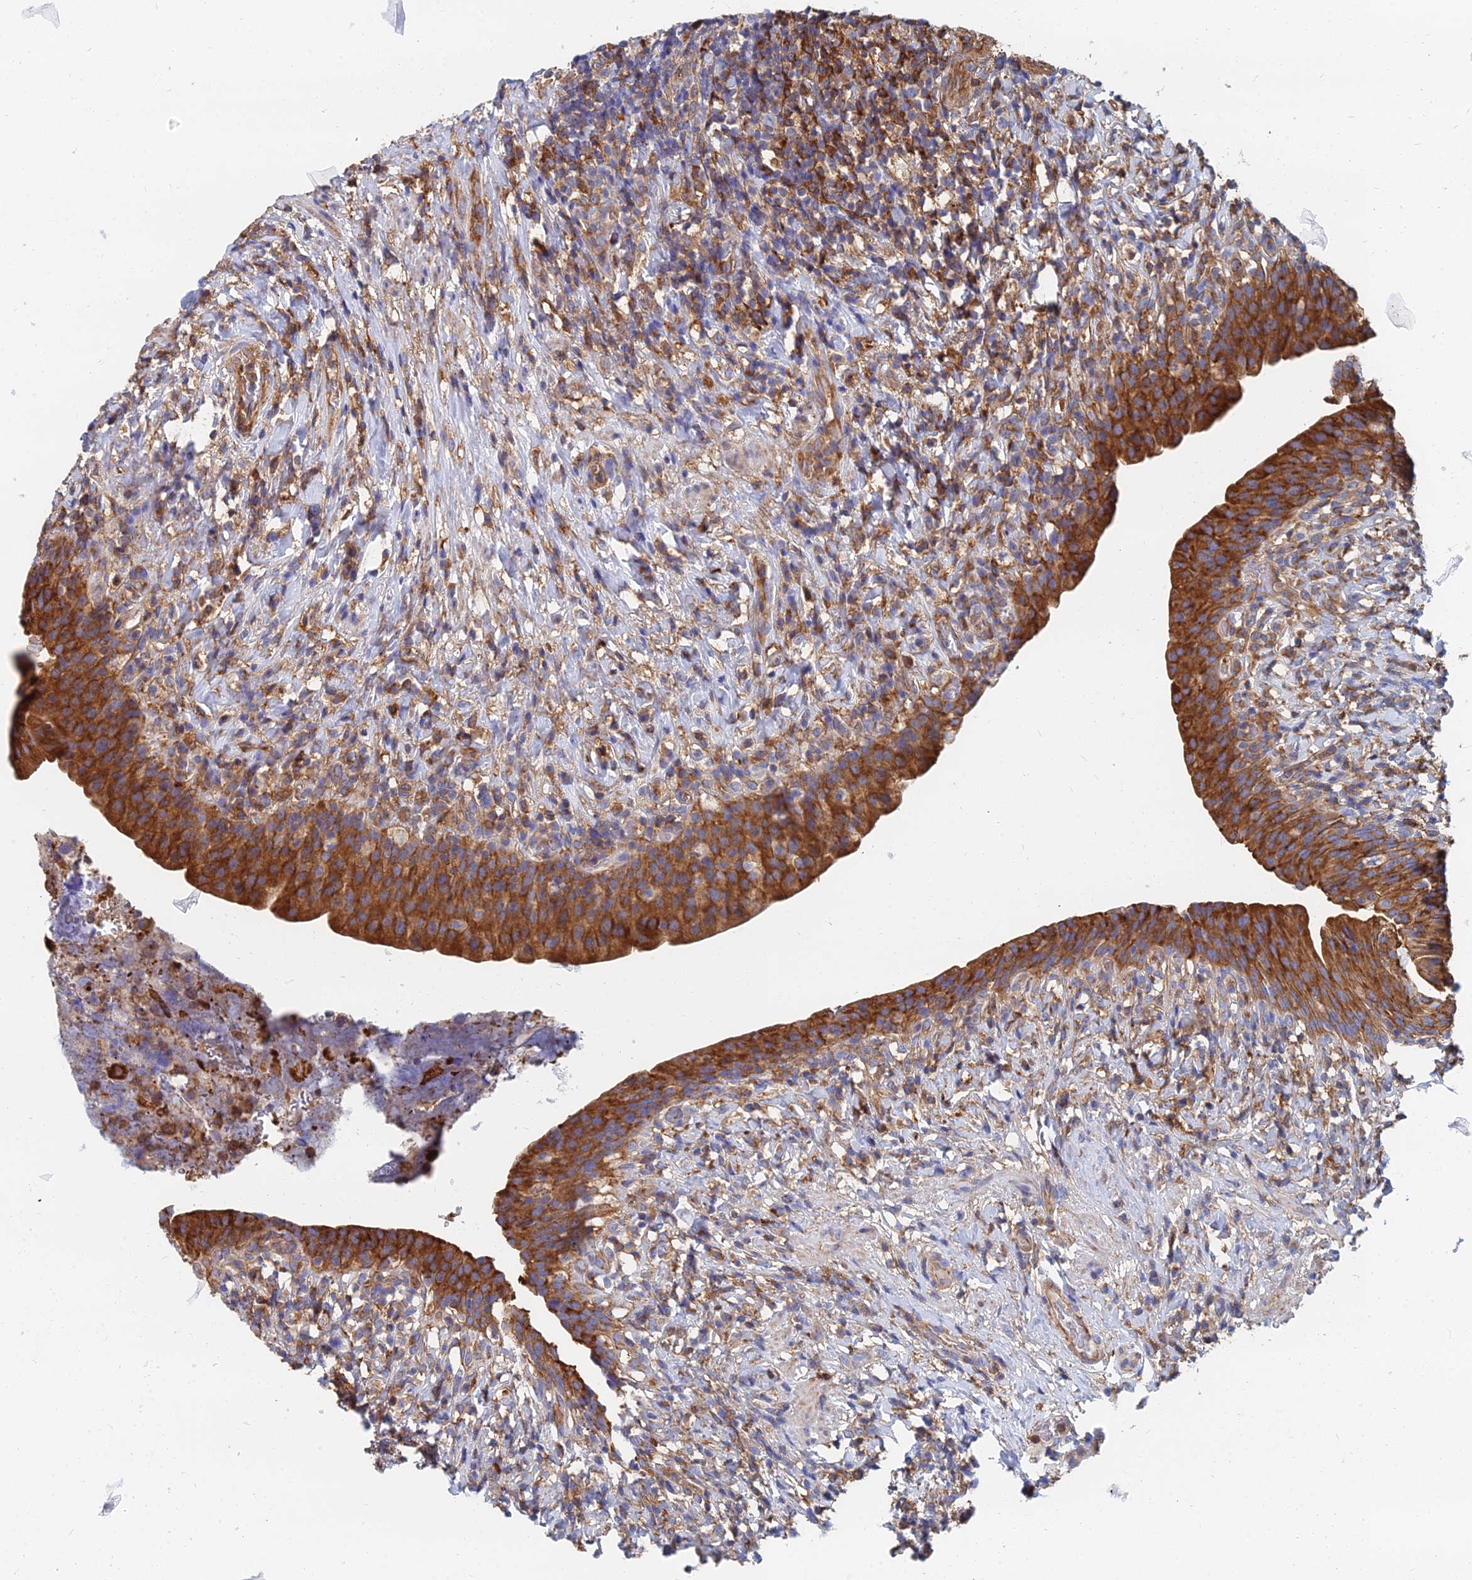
{"staining": {"intensity": "strong", "quantity": ">75%", "location": "cytoplasmic/membranous"}, "tissue": "urinary bladder", "cell_type": "Urothelial cells", "image_type": "normal", "snomed": [{"axis": "morphology", "description": "Normal tissue, NOS"}, {"axis": "morphology", "description": "Inflammation, NOS"}, {"axis": "topography", "description": "Urinary bladder"}], "caption": "Unremarkable urinary bladder displays strong cytoplasmic/membranous staining in about >75% of urothelial cells, visualized by immunohistochemistry.", "gene": "FFAR3", "patient": {"sex": "male", "age": 64}}